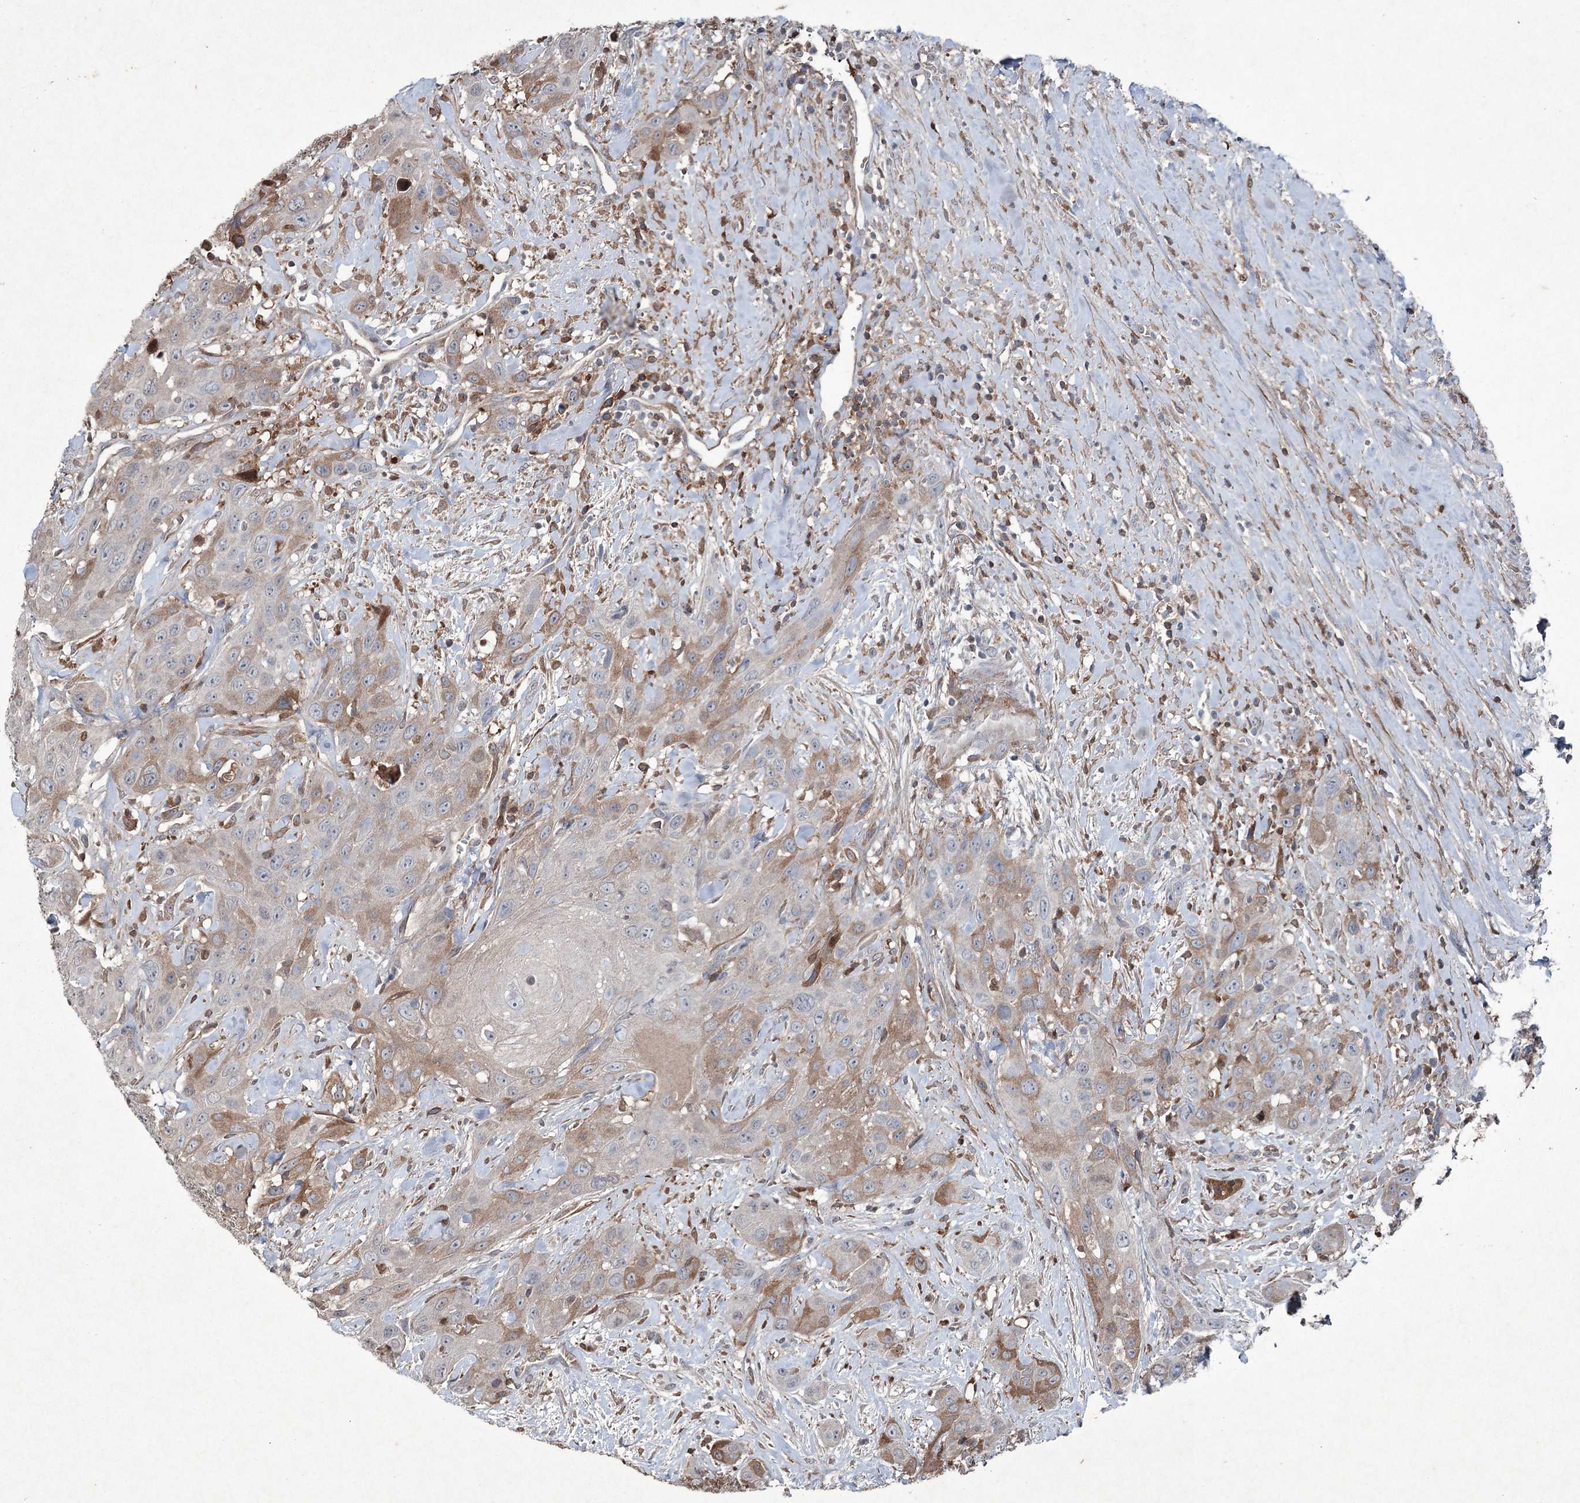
{"staining": {"intensity": "moderate", "quantity": "<25%", "location": "cytoplasmic/membranous"}, "tissue": "head and neck cancer", "cell_type": "Tumor cells", "image_type": "cancer", "snomed": [{"axis": "morphology", "description": "Squamous cell carcinoma, NOS"}, {"axis": "topography", "description": "Head-Neck"}], "caption": "A high-resolution image shows immunohistochemistry staining of squamous cell carcinoma (head and neck), which shows moderate cytoplasmic/membranous expression in about <25% of tumor cells. The staining is performed using DAB (3,3'-diaminobenzidine) brown chromogen to label protein expression. The nuclei are counter-stained blue using hematoxylin.", "gene": "PGLYRP2", "patient": {"sex": "male", "age": 81}}